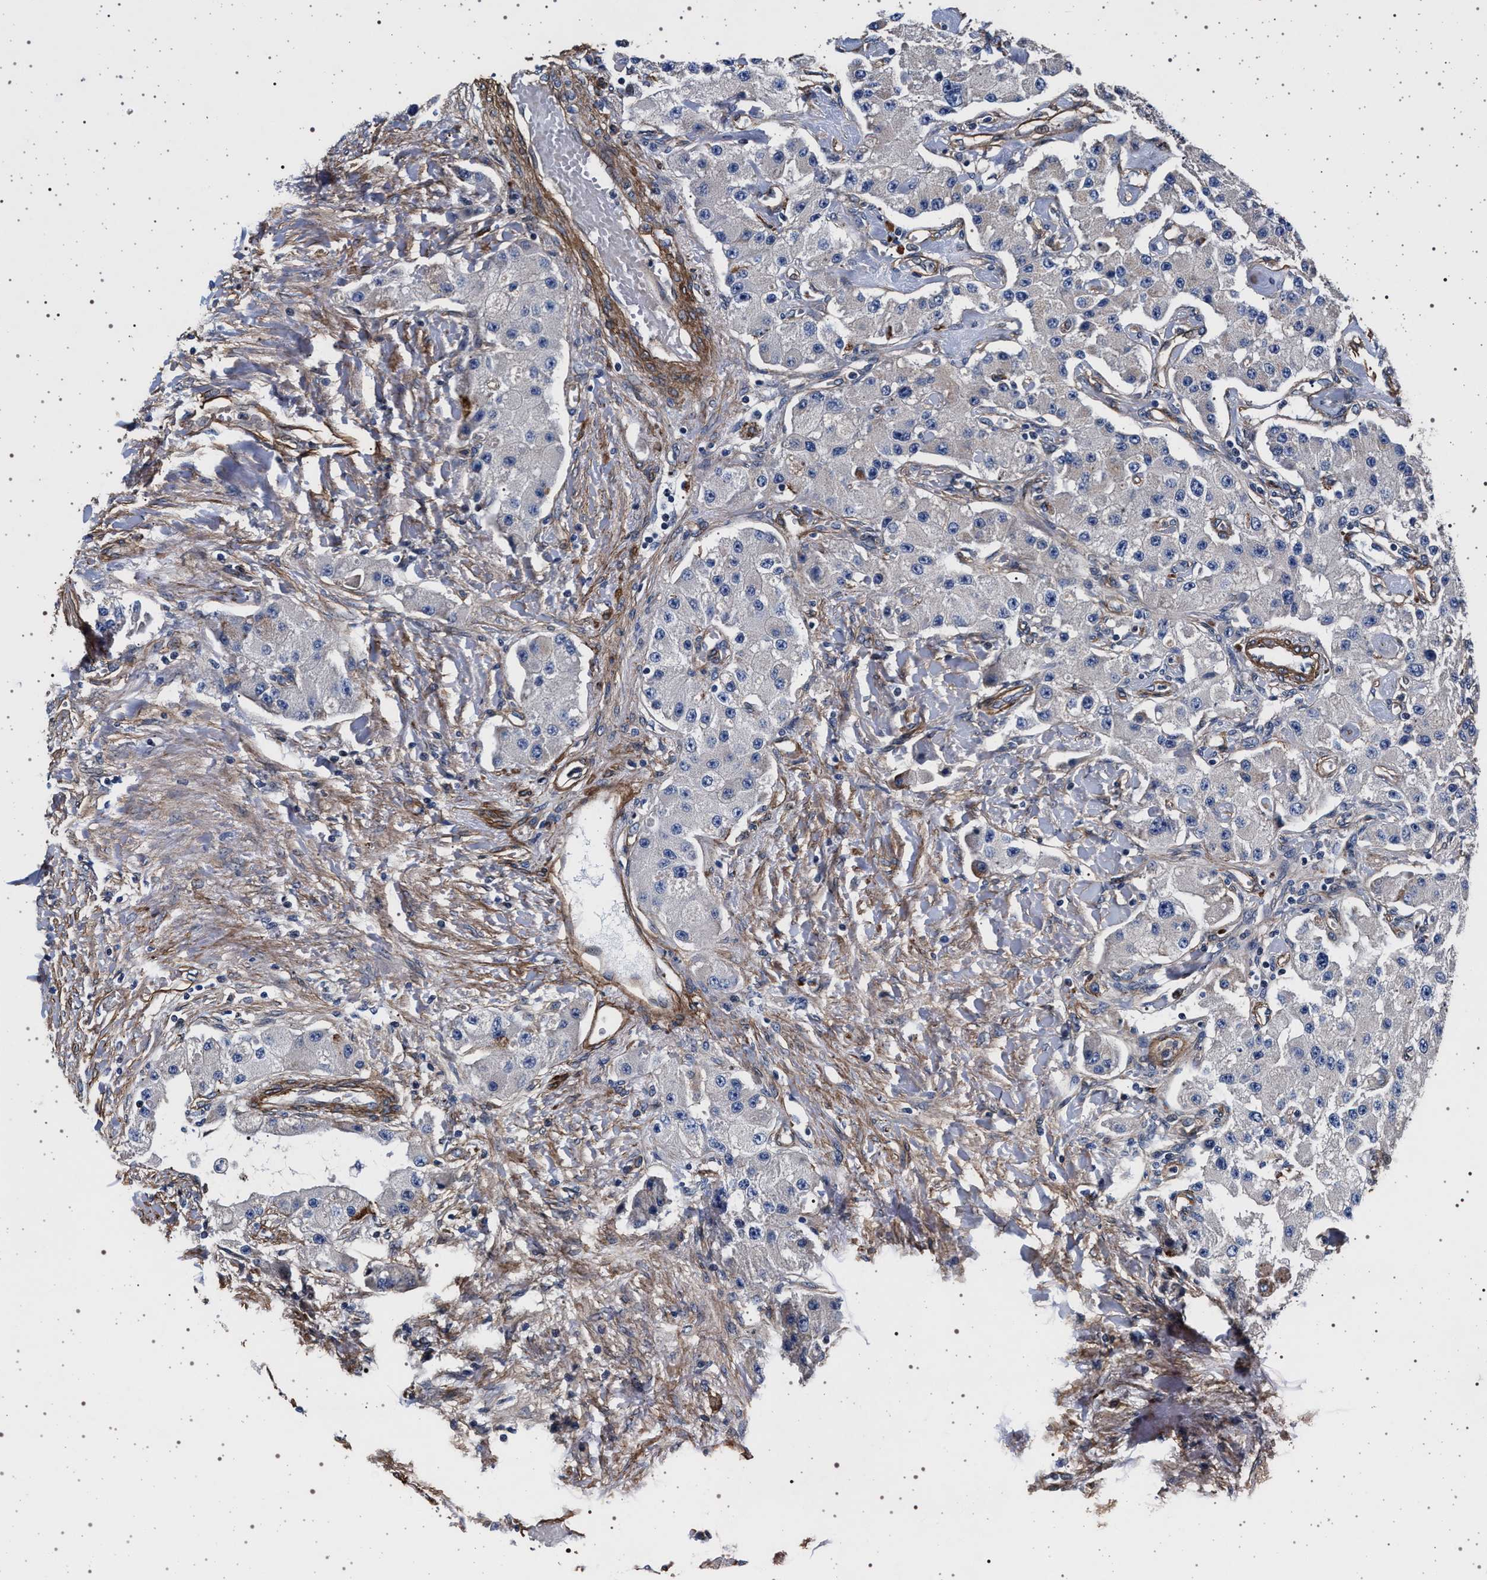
{"staining": {"intensity": "negative", "quantity": "none", "location": "none"}, "tissue": "carcinoid", "cell_type": "Tumor cells", "image_type": "cancer", "snomed": [{"axis": "morphology", "description": "Carcinoid, malignant, NOS"}, {"axis": "topography", "description": "Pancreas"}], "caption": "Tumor cells show no significant expression in carcinoid.", "gene": "KCNK6", "patient": {"sex": "male", "age": 41}}